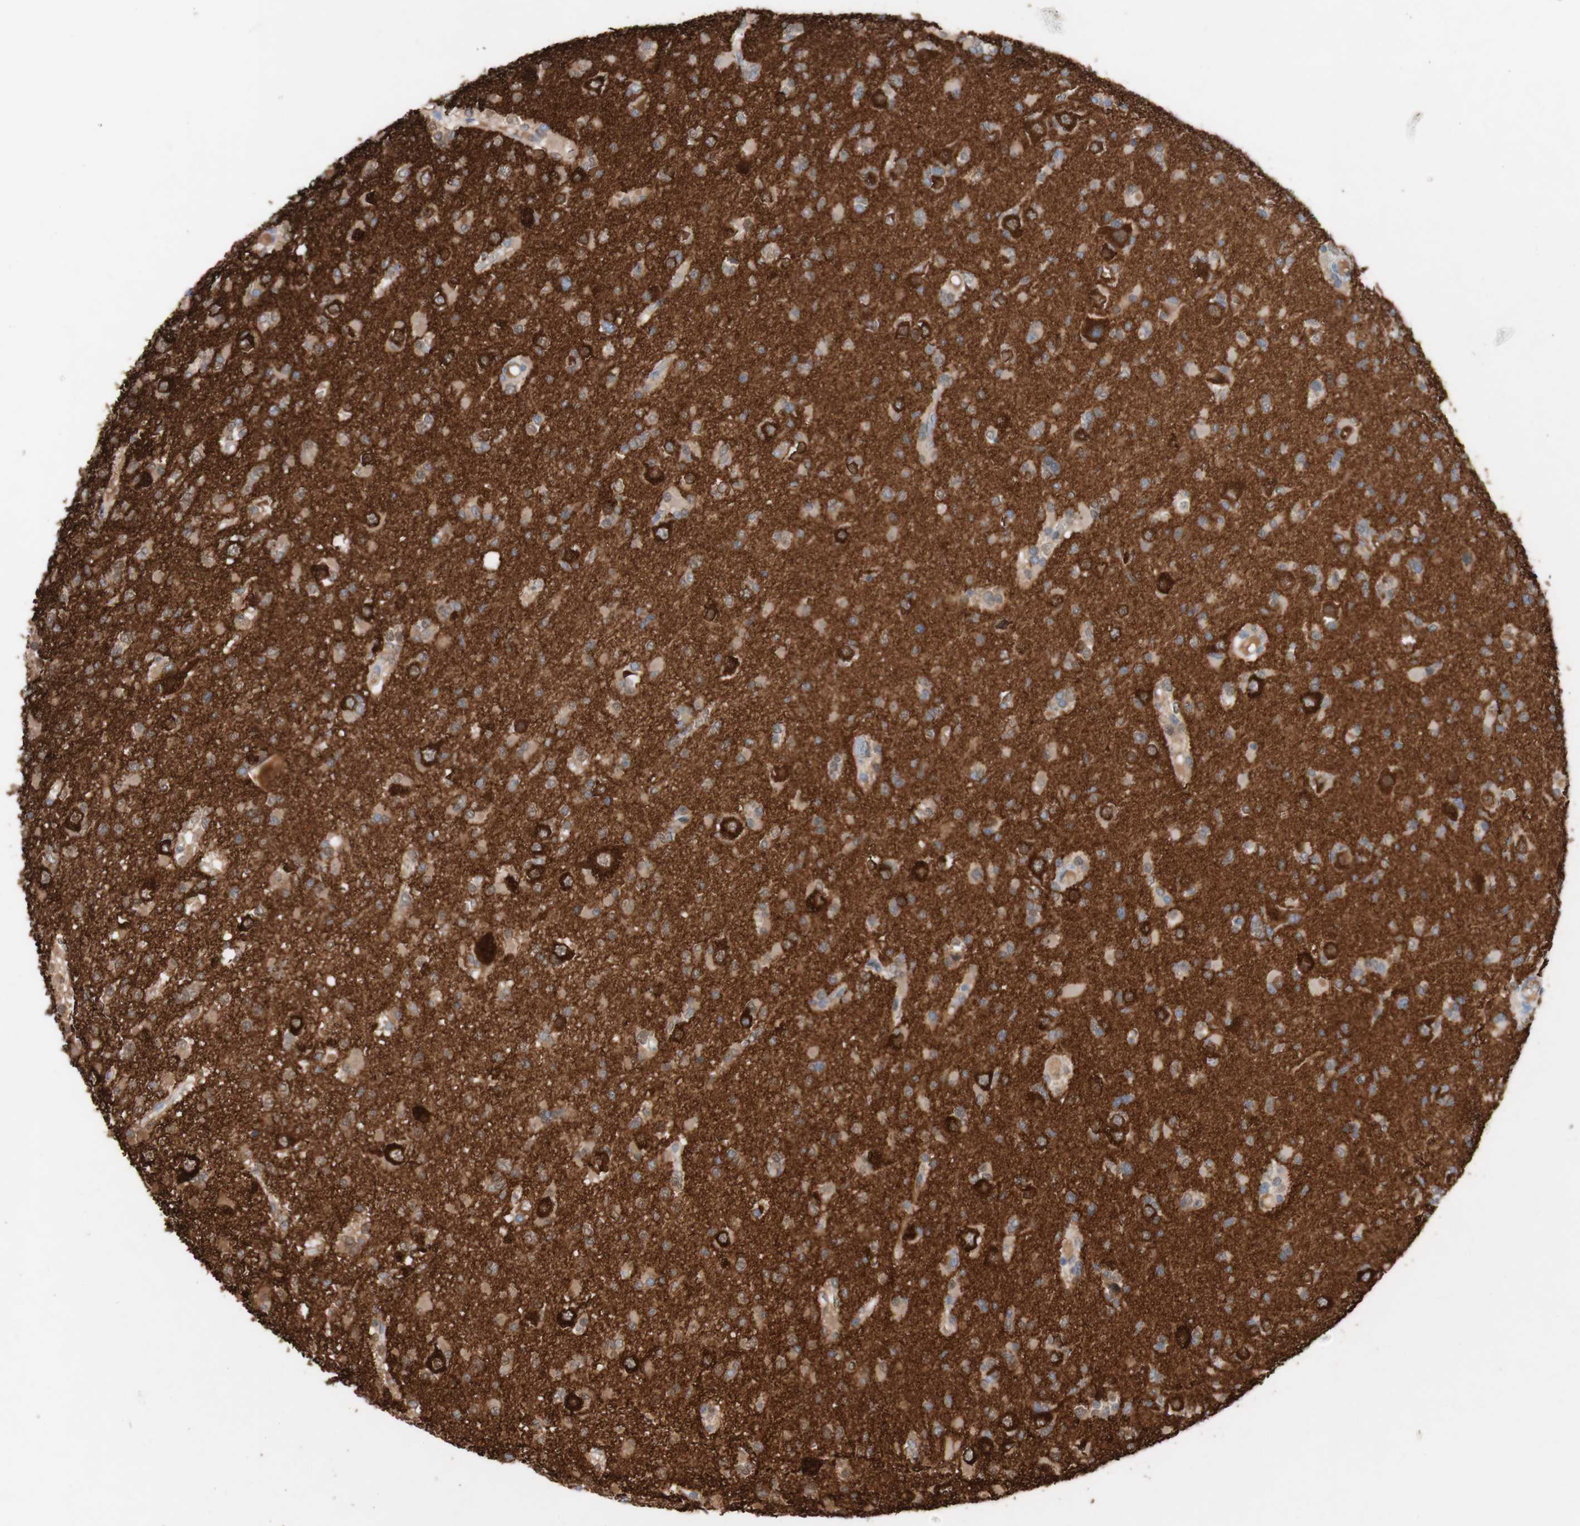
{"staining": {"intensity": "moderate", "quantity": "<25%", "location": "cytoplasmic/membranous"}, "tissue": "glioma", "cell_type": "Tumor cells", "image_type": "cancer", "snomed": [{"axis": "morphology", "description": "Glioma, malignant, Low grade"}, {"axis": "topography", "description": "Brain"}], "caption": "Approximately <25% of tumor cells in glioma reveal moderate cytoplasmic/membranous protein positivity as visualized by brown immunohistochemical staining.", "gene": "PACSIN1", "patient": {"sex": "female", "age": 22}}